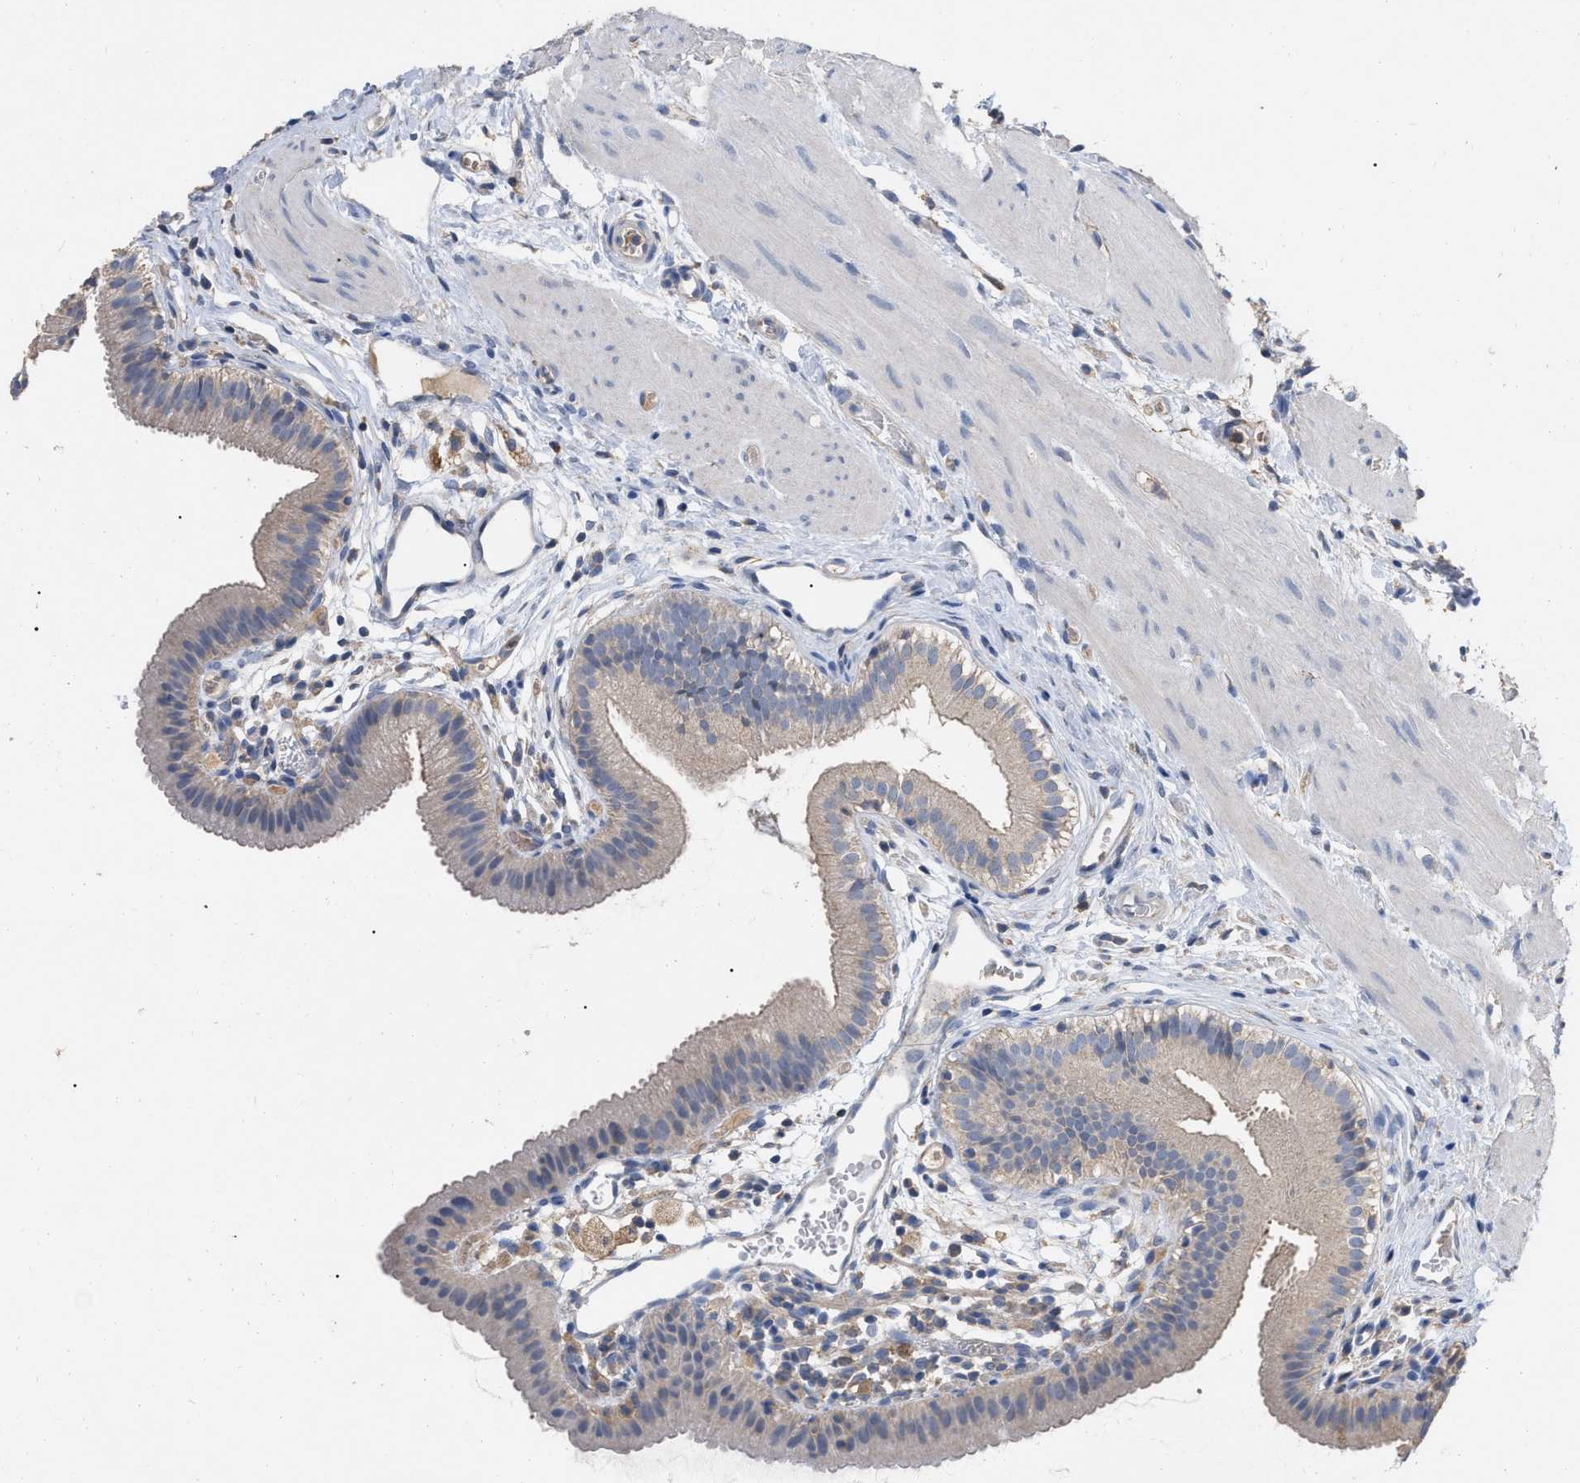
{"staining": {"intensity": "negative", "quantity": "none", "location": "none"}, "tissue": "gallbladder", "cell_type": "Glandular cells", "image_type": "normal", "snomed": [{"axis": "morphology", "description": "Normal tissue, NOS"}, {"axis": "topography", "description": "Gallbladder"}], "caption": "Immunohistochemistry image of unremarkable gallbladder stained for a protein (brown), which exhibits no positivity in glandular cells. (DAB (3,3'-diaminobenzidine) immunohistochemistry (IHC), high magnification).", "gene": "GPR179", "patient": {"sex": "female", "age": 26}}